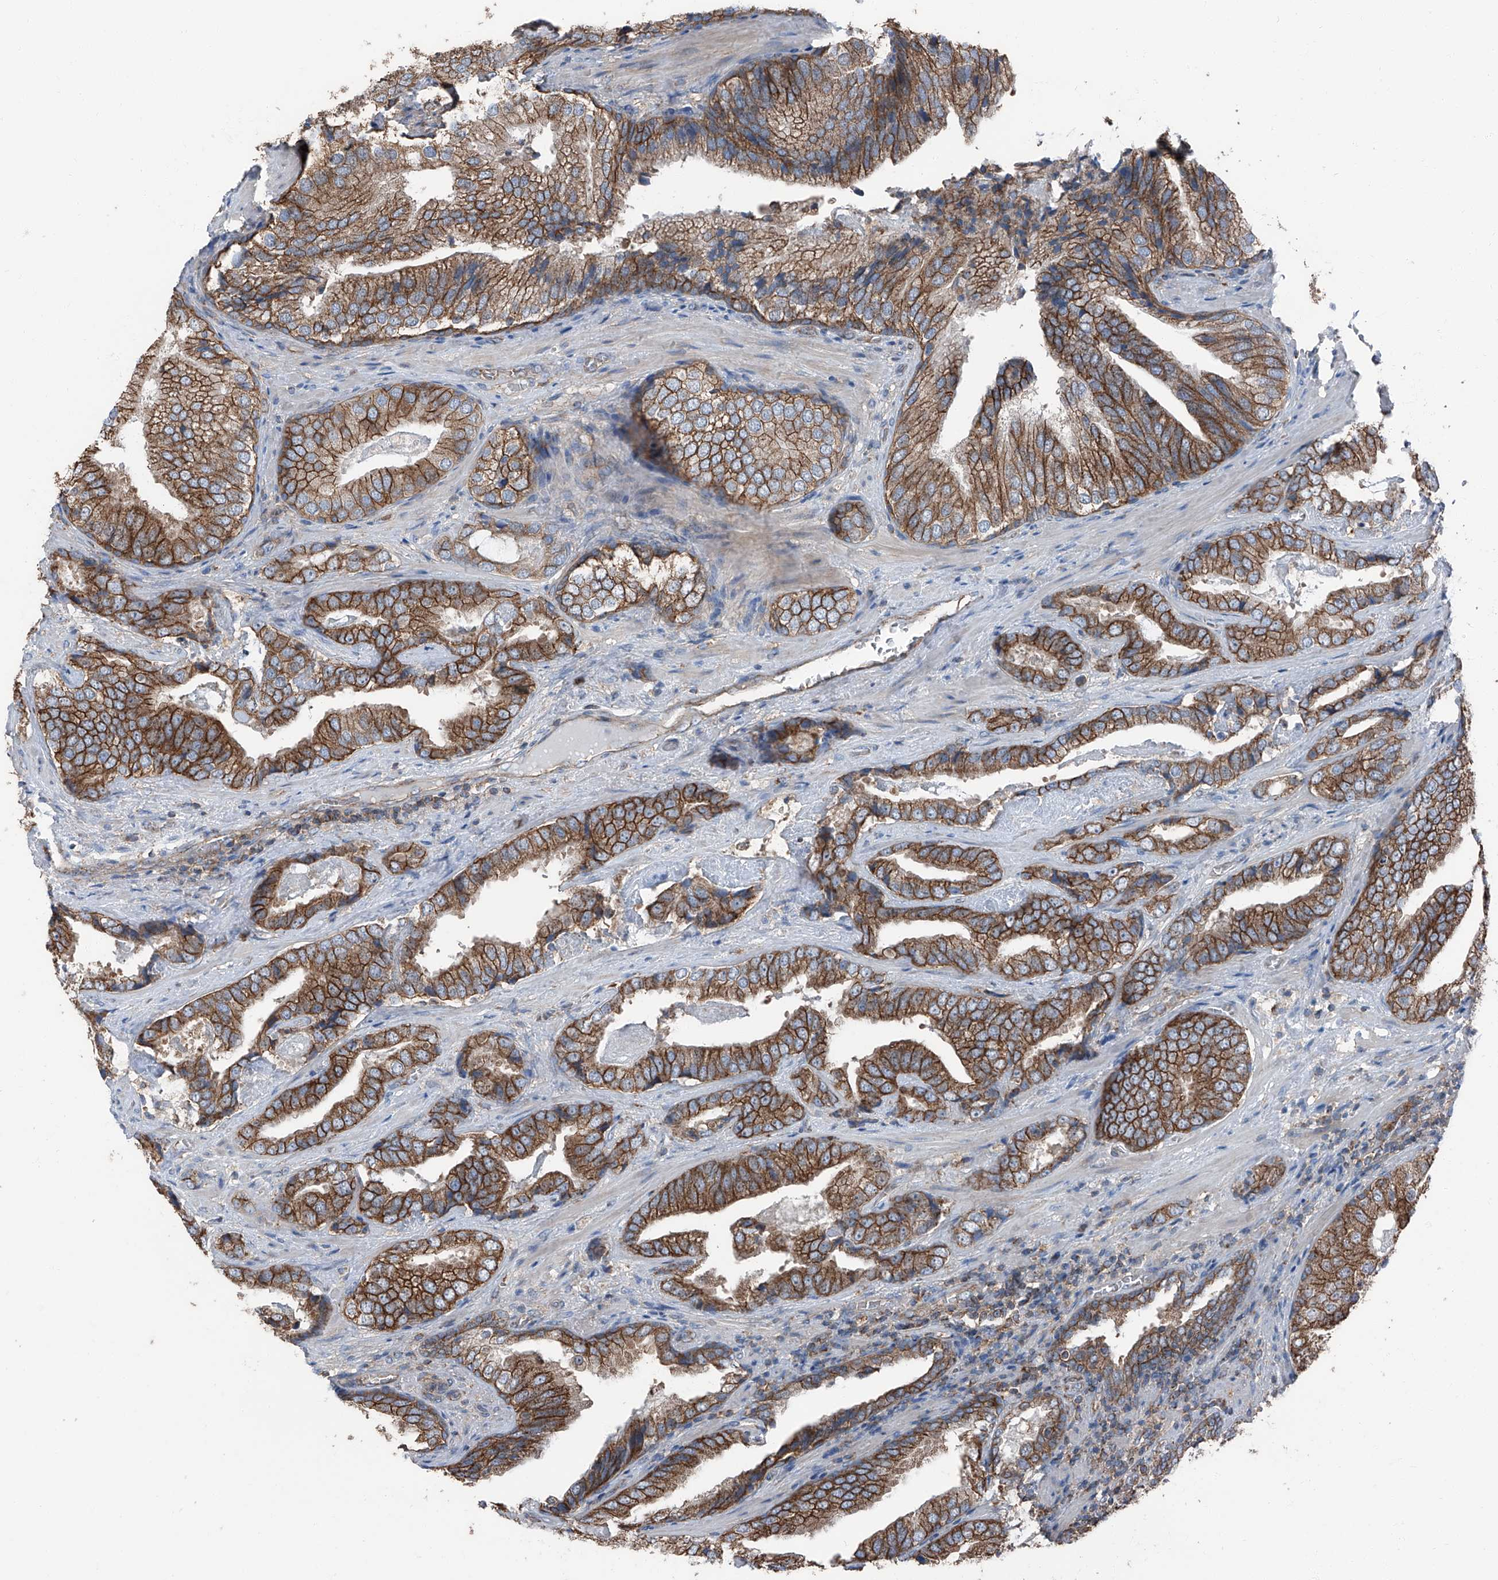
{"staining": {"intensity": "strong", "quantity": ">75%", "location": "cytoplasmic/membranous"}, "tissue": "prostate cancer", "cell_type": "Tumor cells", "image_type": "cancer", "snomed": [{"axis": "morphology", "description": "Adenocarcinoma, Low grade"}, {"axis": "topography", "description": "Prostate"}], "caption": "A high-resolution image shows IHC staining of prostate adenocarcinoma (low-grade), which displays strong cytoplasmic/membranous positivity in approximately >75% of tumor cells.", "gene": "GPR142", "patient": {"sex": "male", "age": 67}}